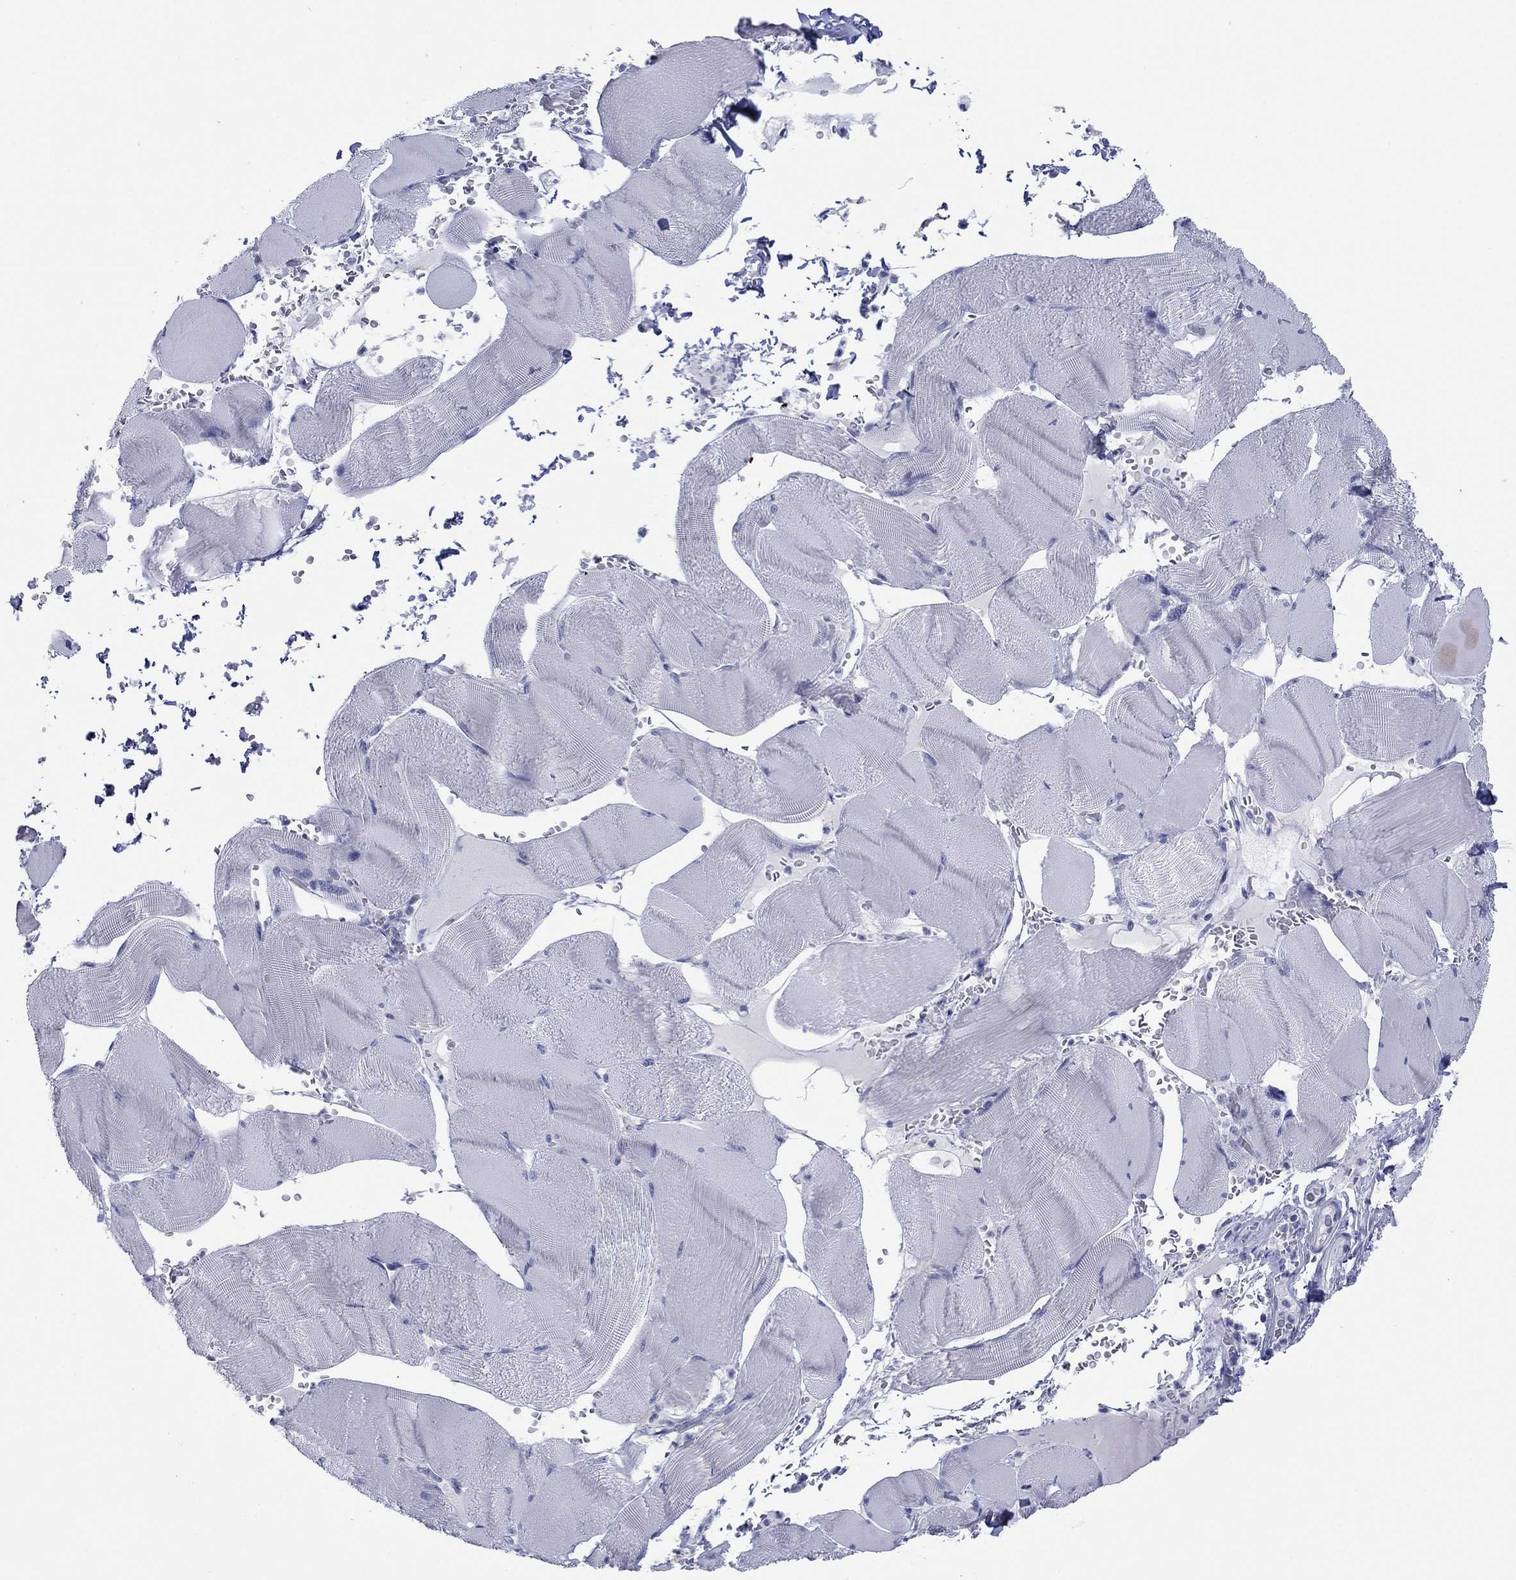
{"staining": {"intensity": "negative", "quantity": "none", "location": "none"}, "tissue": "skeletal muscle", "cell_type": "Myocytes", "image_type": "normal", "snomed": [{"axis": "morphology", "description": "Normal tissue, NOS"}, {"axis": "topography", "description": "Skeletal muscle"}], "caption": "Protein analysis of benign skeletal muscle reveals no significant positivity in myocytes.", "gene": "MAGEB6", "patient": {"sex": "male", "age": 56}}